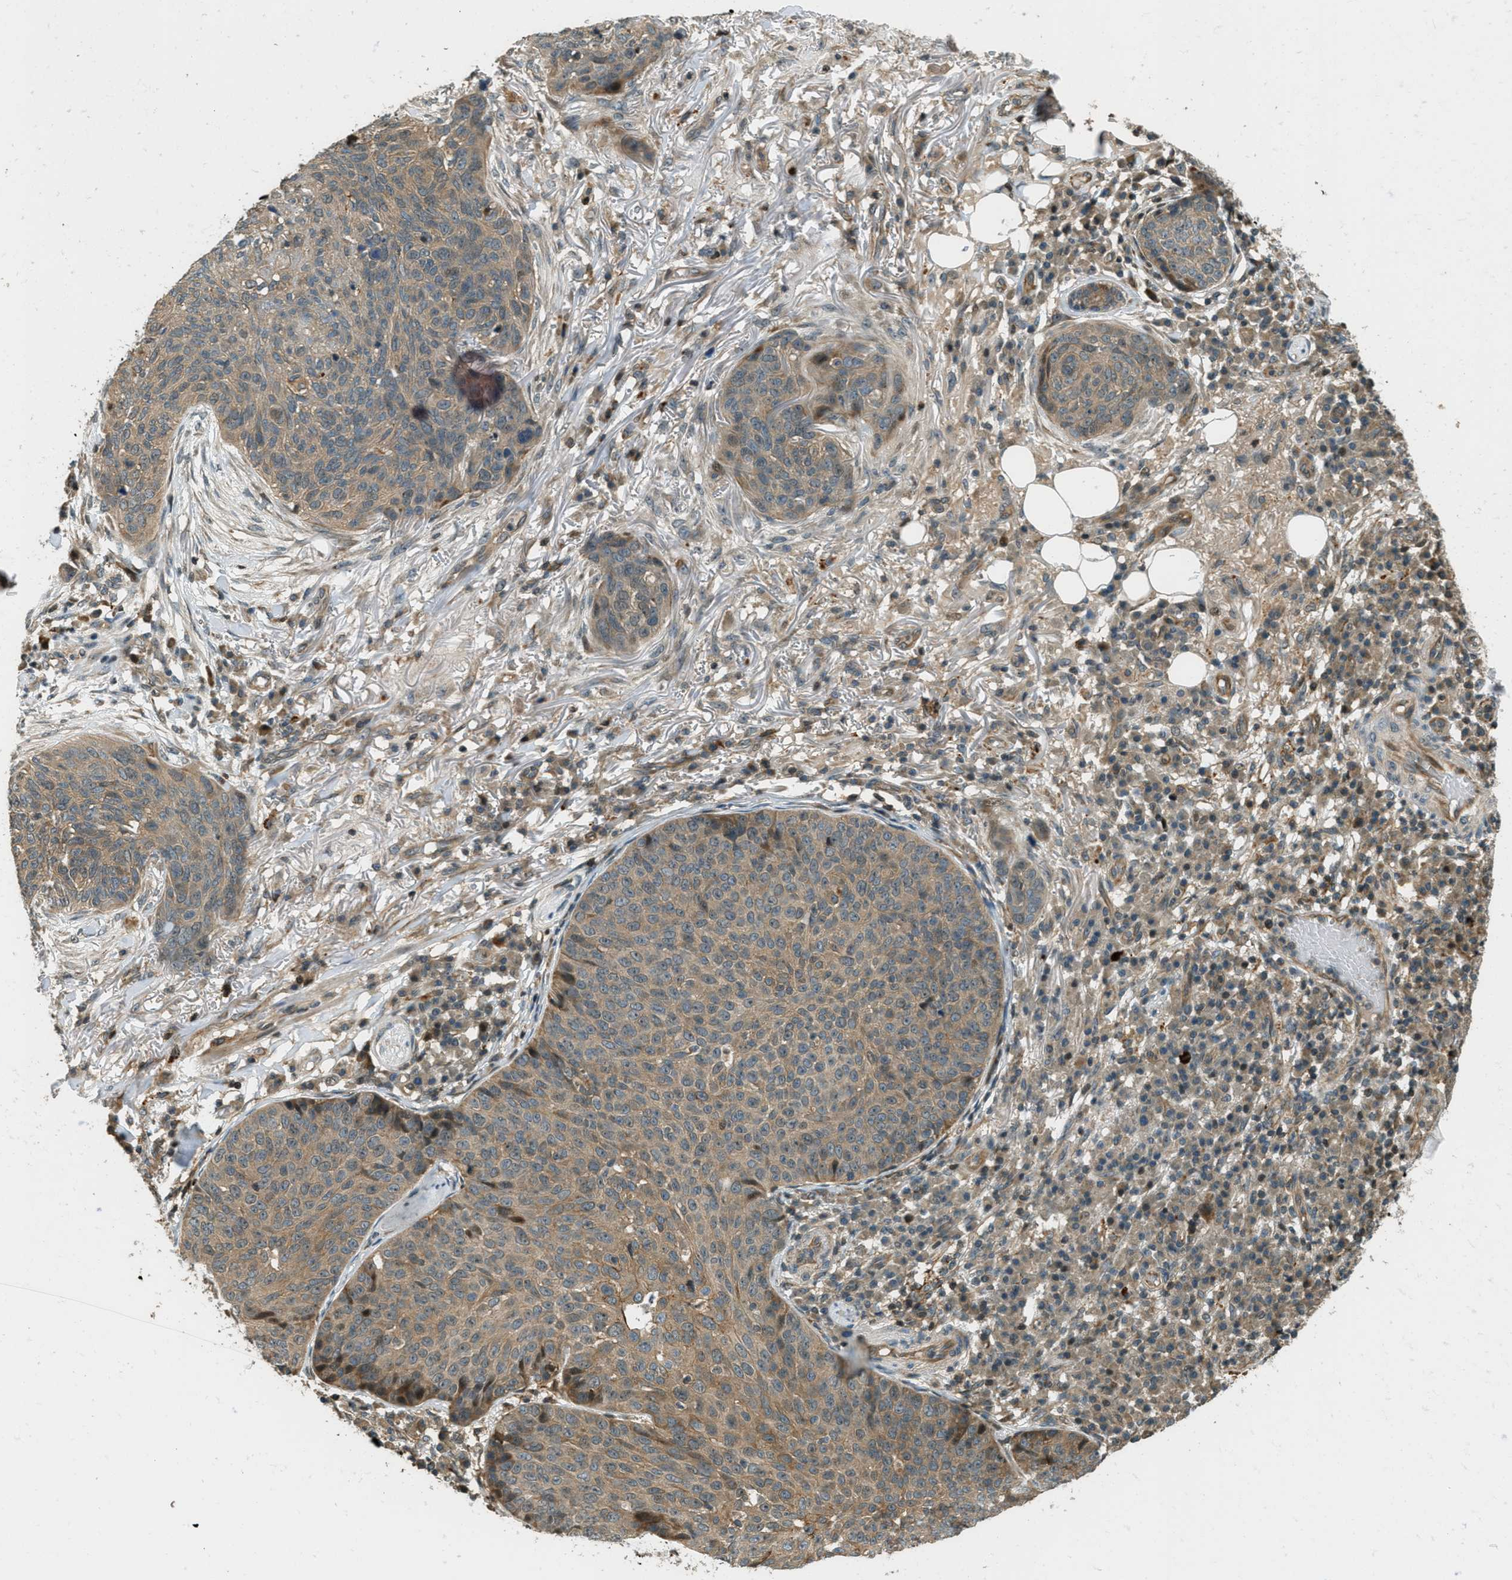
{"staining": {"intensity": "moderate", "quantity": ">75%", "location": "cytoplasmic/membranous"}, "tissue": "skin cancer", "cell_type": "Tumor cells", "image_type": "cancer", "snomed": [{"axis": "morphology", "description": "Squamous cell carcinoma in situ, NOS"}, {"axis": "morphology", "description": "Squamous cell carcinoma, NOS"}, {"axis": "topography", "description": "Skin"}], "caption": "Squamous cell carcinoma (skin) stained for a protein (brown) reveals moderate cytoplasmic/membranous positive staining in approximately >75% of tumor cells.", "gene": "PTPN23", "patient": {"sex": "male", "age": 93}}